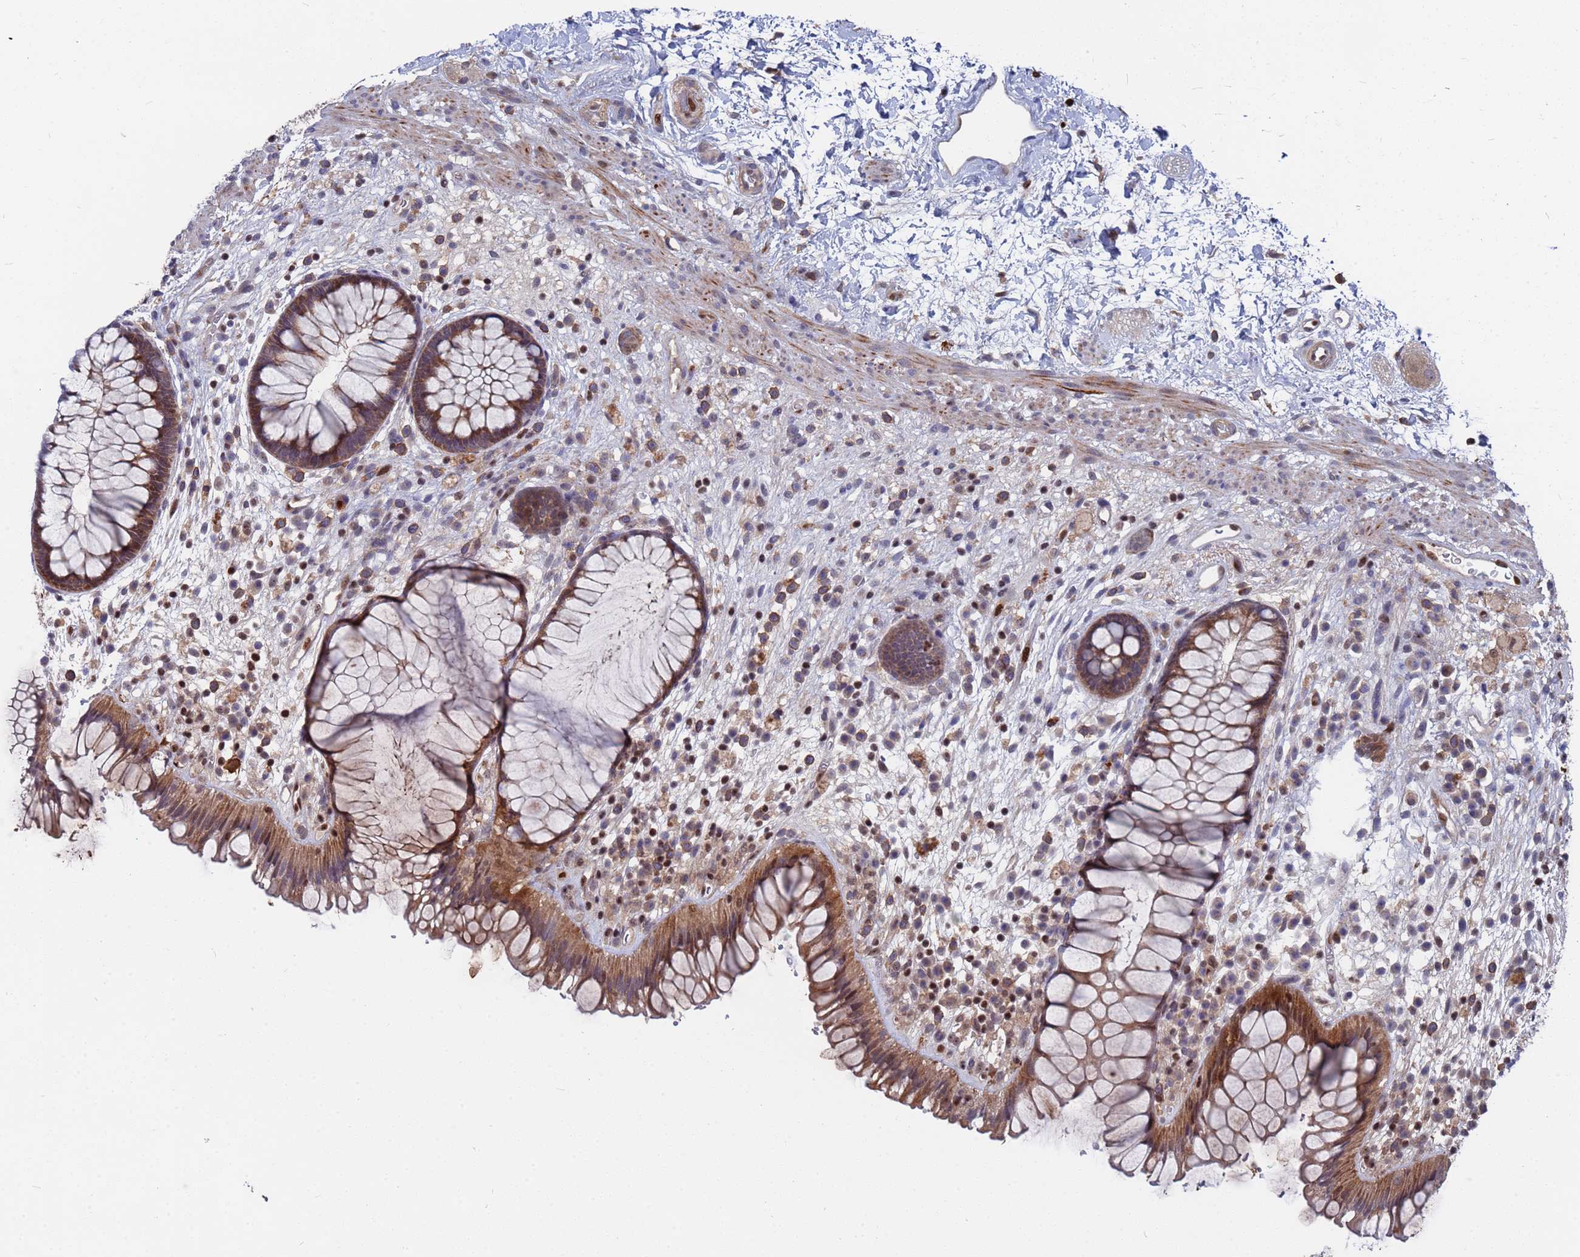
{"staining": {"intensity": "moderate", "quantity": ">75%", "location": "cytoplasmic/membranous"}, "tissue": "rectum", "cell_type": "Glandular cells", "image_type": "normal", "snomed": [{"axis": "morphology", "description": "Normal tissue, NOS"}, {"axis": "topography", "description": "Rectum"}], "caption": "Protein expression analysis of normal human rectum reveals moderate cytoplasmic/membranous expression in approximately >75% of glandular cells. The protein is stained brown, and the nuclei are stained in blue (DAB (3,3'-diaminobenzidine) IHC with brightfield microscopy, high magnification).", "gene": "TMBIM6", "patient": {"sex": "male", "age": 51}}